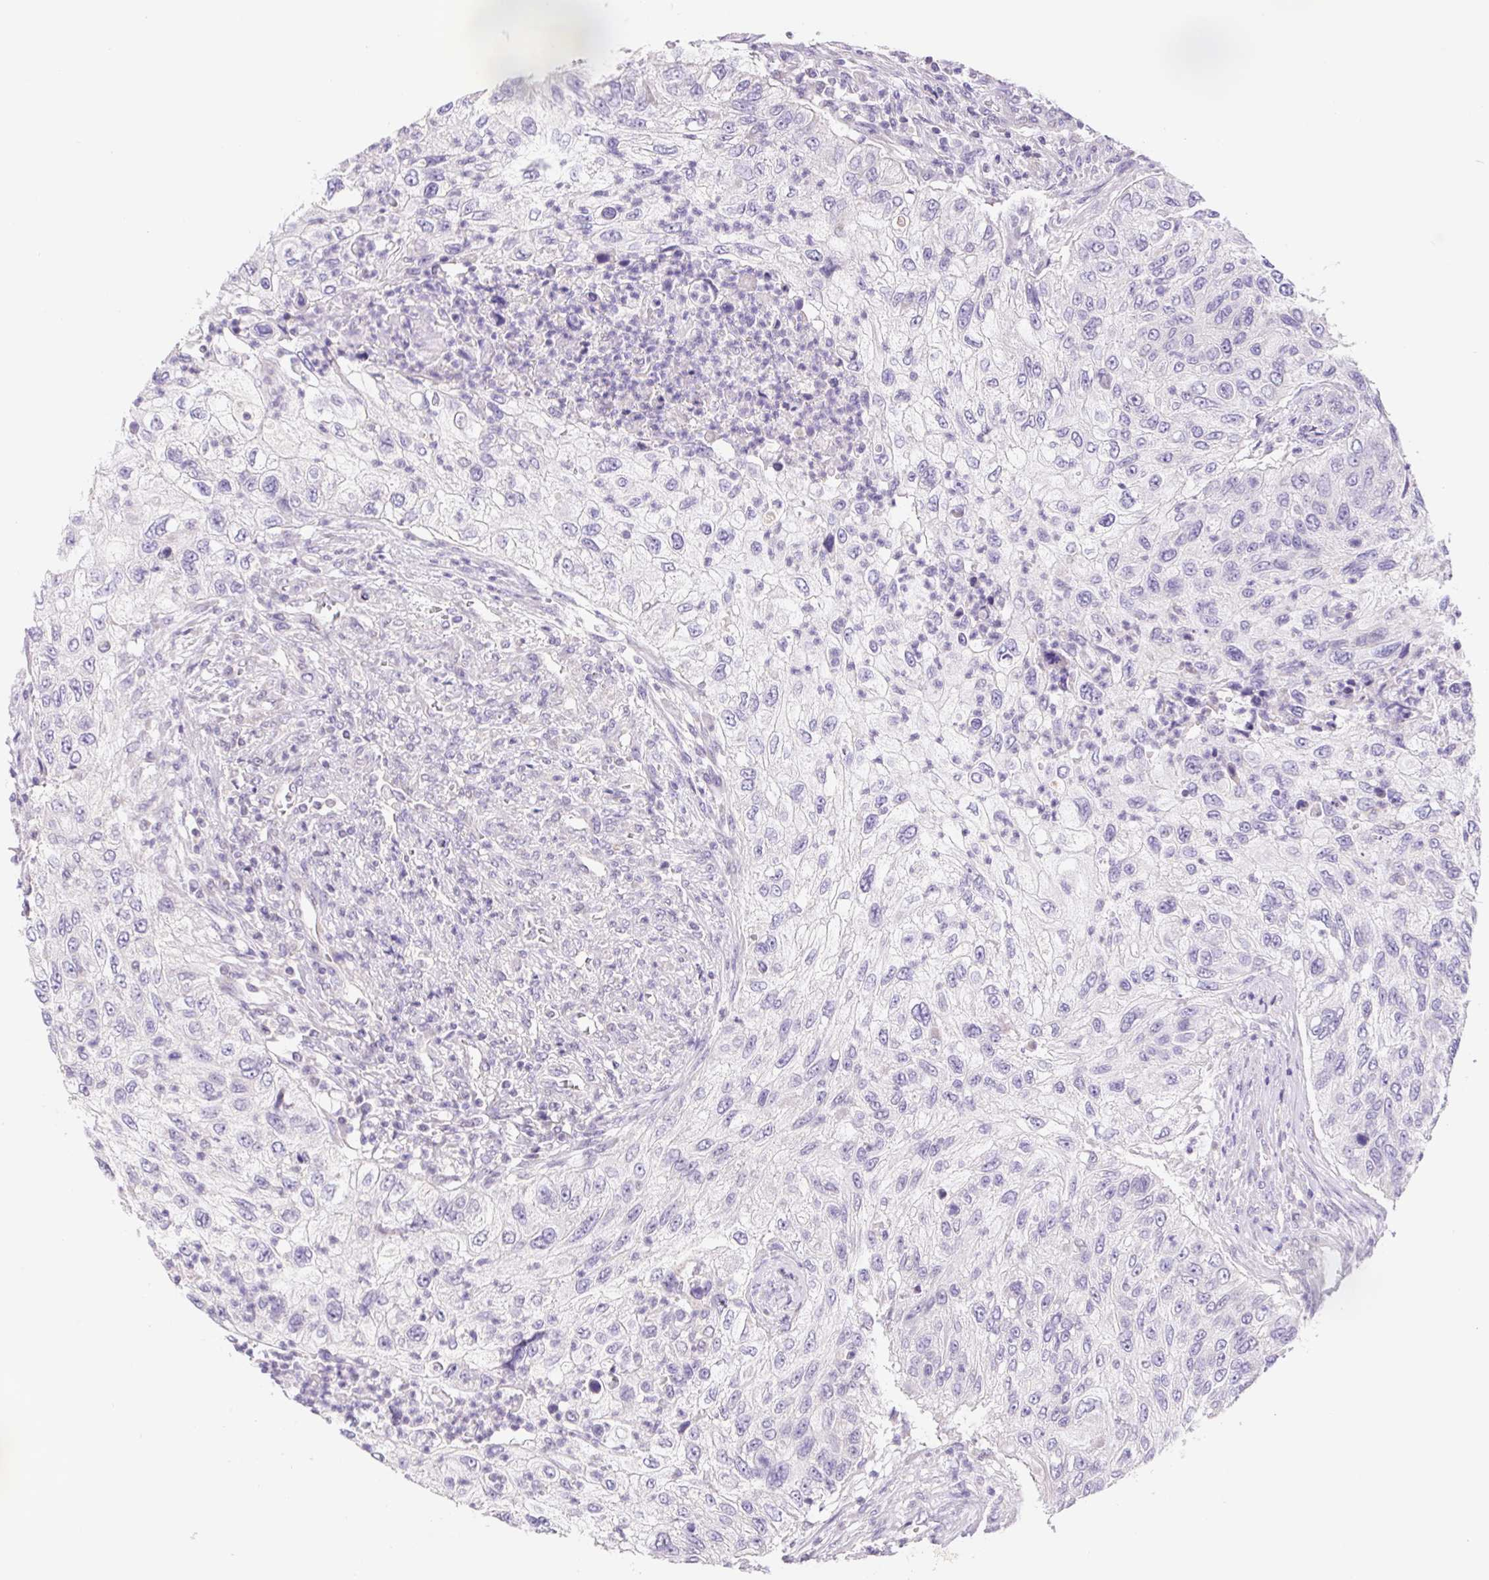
{"staining": {"intensity": "negative", "quantity": "none", "location": "none"}, "tissue": "urothelial cancer", "cell_type": "Tumor cells", "image_type": "cancer", "snomed": [{"axis": "morphology", "description": "Urothelial carcinoma, High grade"}, {"axis": "topography", "description": "Urinary bladder"}], "caption": "Immunohistochemistry micrograph of neoplastic tissue: human urothelial carcinoma (high-grade) stained with DAB (3,3'-diaminobenzidine) reveals no significant protein expression in tumor cells.", "gene": "FKBP6", "patient": {"sex": "female", "age": 60}}